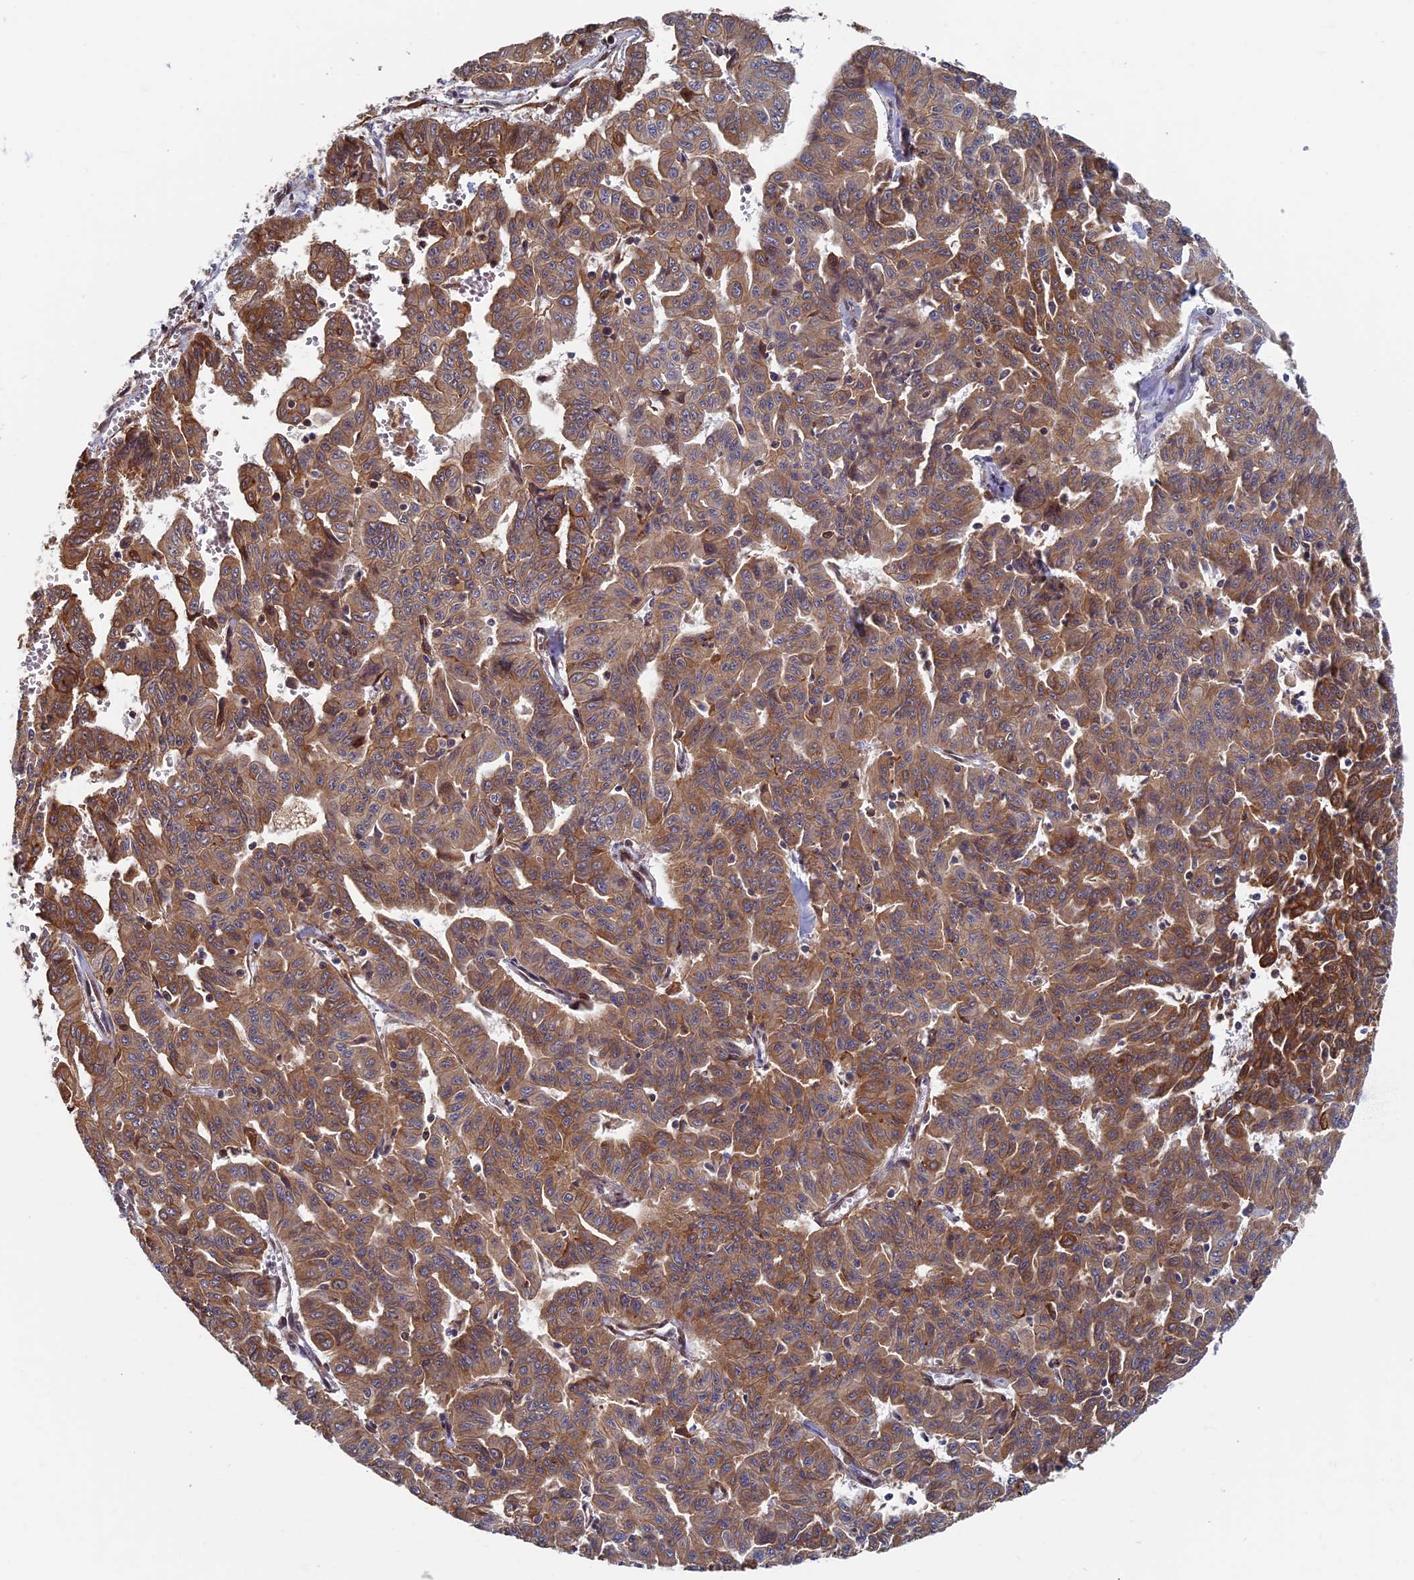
{"staining": {"intensity": "moderate", "quantity": ">75%", "location": "cytoplasmic/membranous"}, "tissue": "liver cancer", "cell_type": "Tumor cells", "image_type": "cancer", "snomed": [{"axis": "morphology", "description": "Cholangiocarcinoma"}, {"axis": "topography", "description": "Liver"}], "caption": "Approximately >75% of tumor cells in liver cancer display moderate cytoplasmic/membranous protein staining as visualized by brown immunohistochemical staining.", "gene": "CTDP1", "patient": {"sex": "female", "age": 77}}